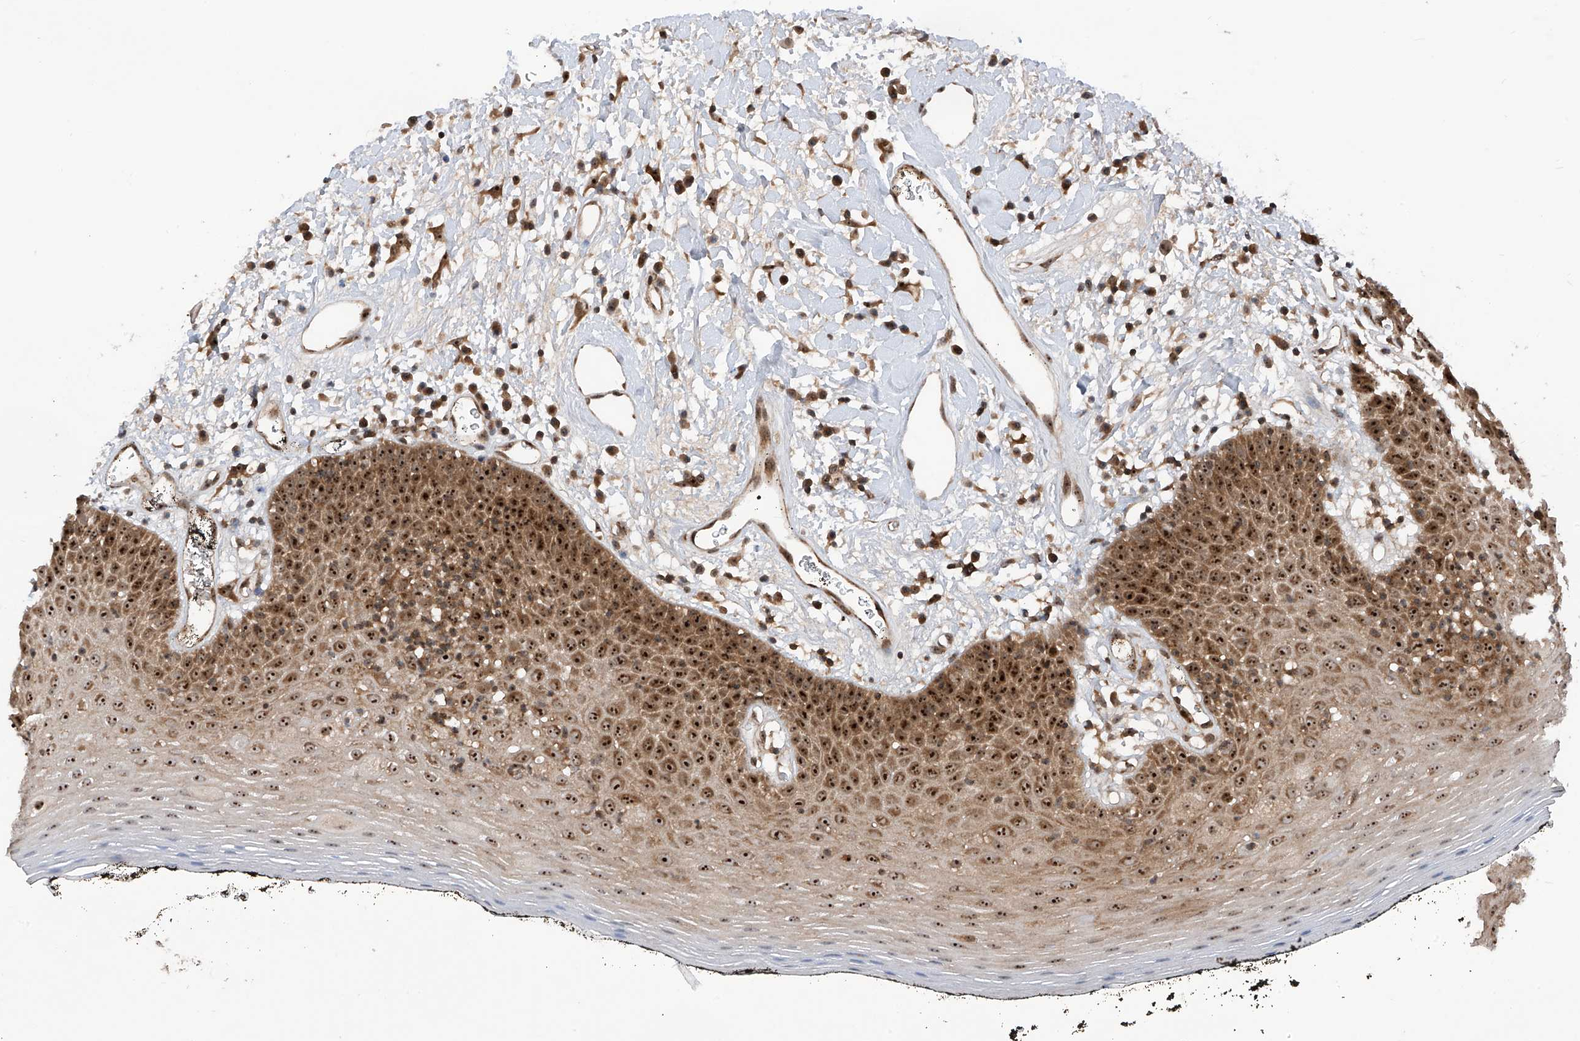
{"staining": {"intensity": "strong", "quantity": ">75%", "location": "cytoplasmic/membranous,nuclear"}, "tissue": "oral mucosa", "cell_type": "Squamous epithelial cells", "image_type": "normal", "snomed": [{"axis": "morphology", "description": "Normal tissue, NOS"}, {"axis": "topography", "description": "Oral tissue"}], "caption": "Squamous epithelial cells exhibit strong cytoplasmic/membranous,nuclear expression in approximately >75% of cells in benign oral mucosa. The staining was performed using DAB (3,3'-diaminobenzidine) to visualize the protein expression in brown, while the nuclei were stained in blue with hematoxylin (Magnification: 20x).", "gene": "C1orf131", "patient": {"sex": "male", "age": 74}}